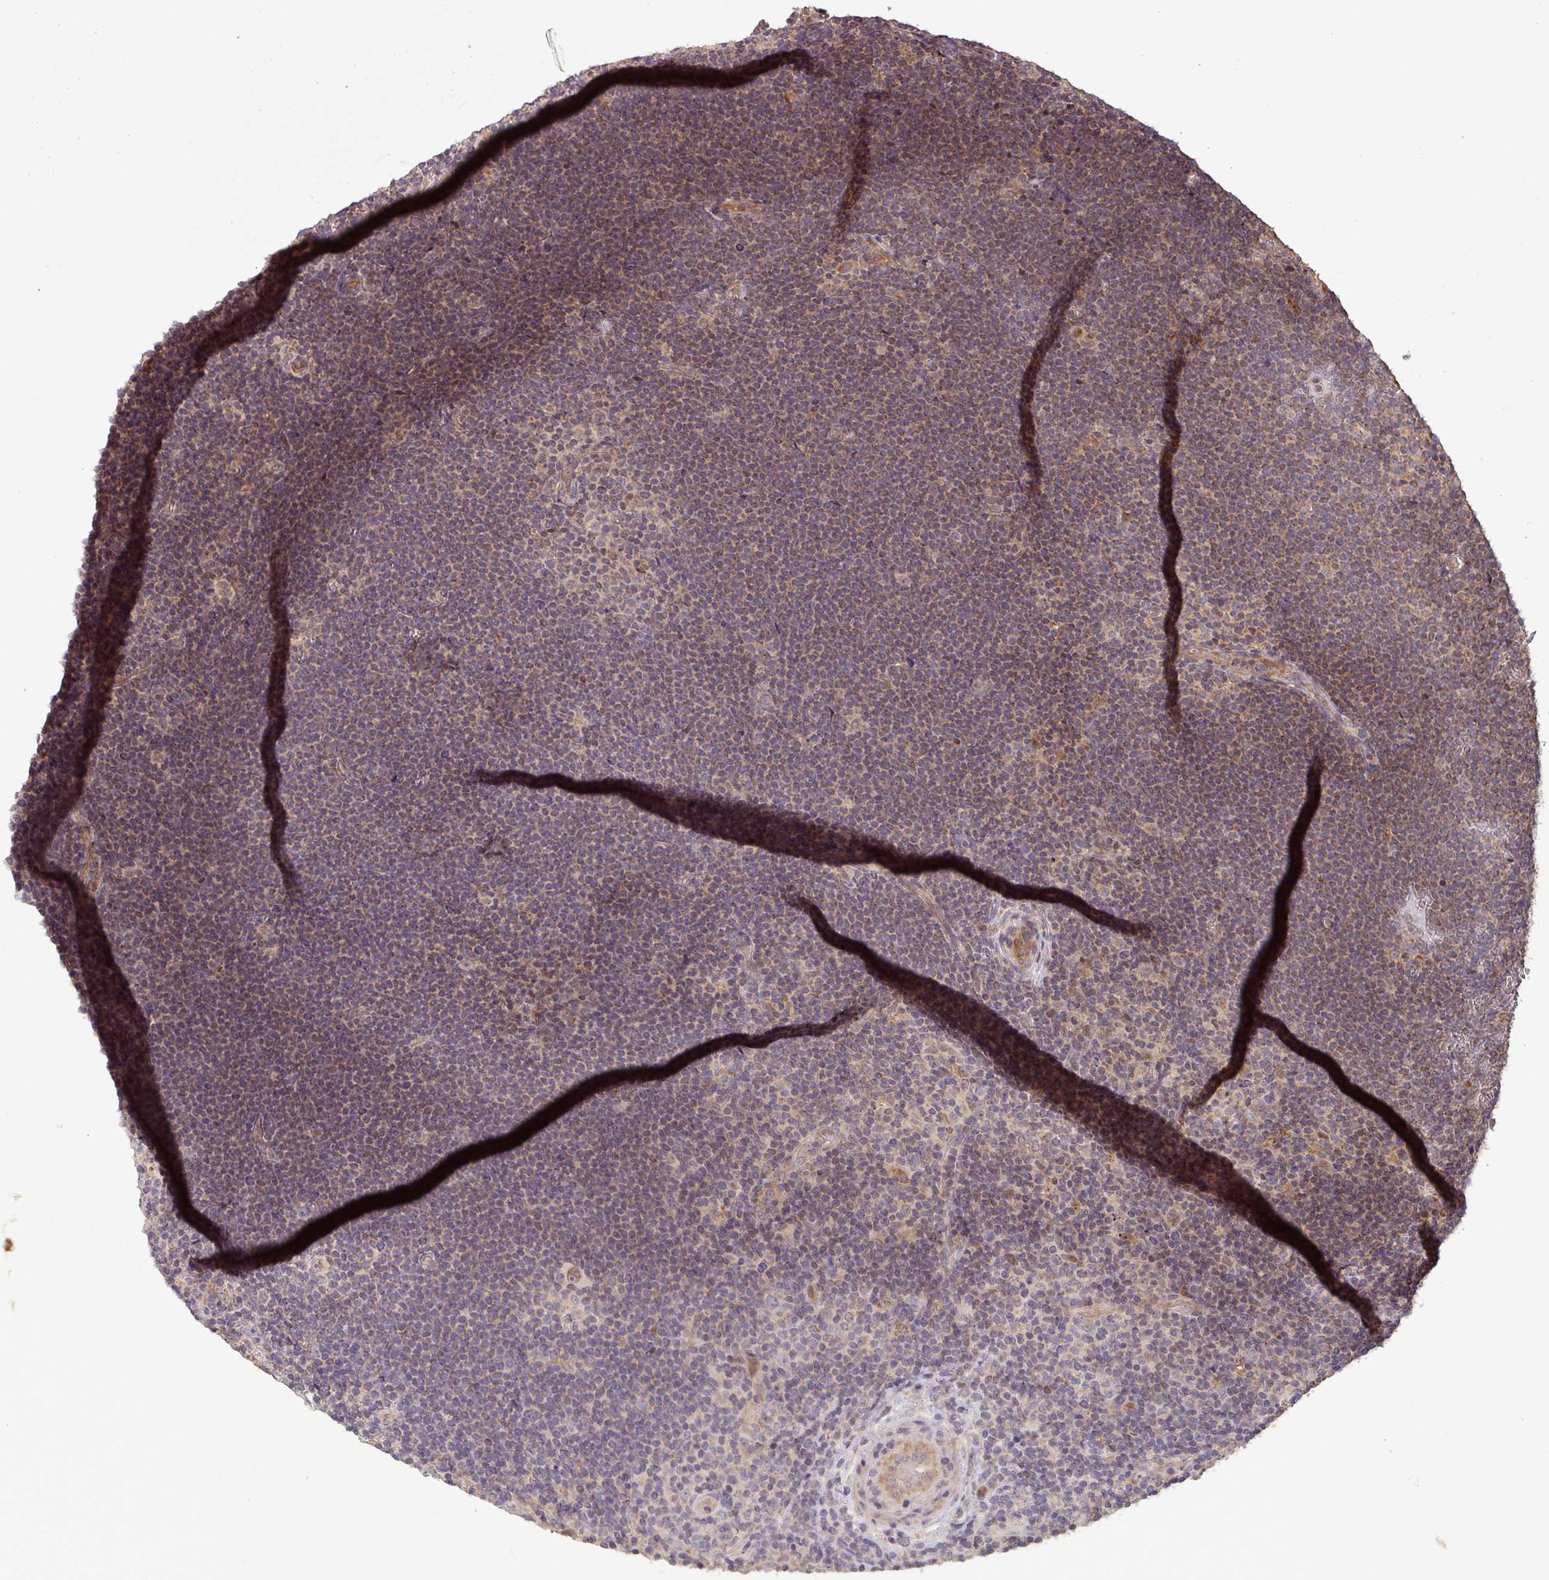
{"staining": {"intensity": "moderate", "quantity": "25%-75%", "location": "cytoplasmic/membranous"}, "tissue": "lymphoma", "cell_type": "Tumor cells", "image_type": "cancer", "snomed": [{"axis": "morphology", "description": "Hodgkin's disease, NOS"}, {"axis": "topography", "description": "Lymph node"}], "caption": "High-power microscopy captured an immunohistochemistry (IHC) photomicrograph of lymphoma, revealing moderate cytoplasmic/membranous staining in about 25%-75% of tumor cells.", "gene": "YPEL3", "patient": {"sex": "female", "age": 57}}